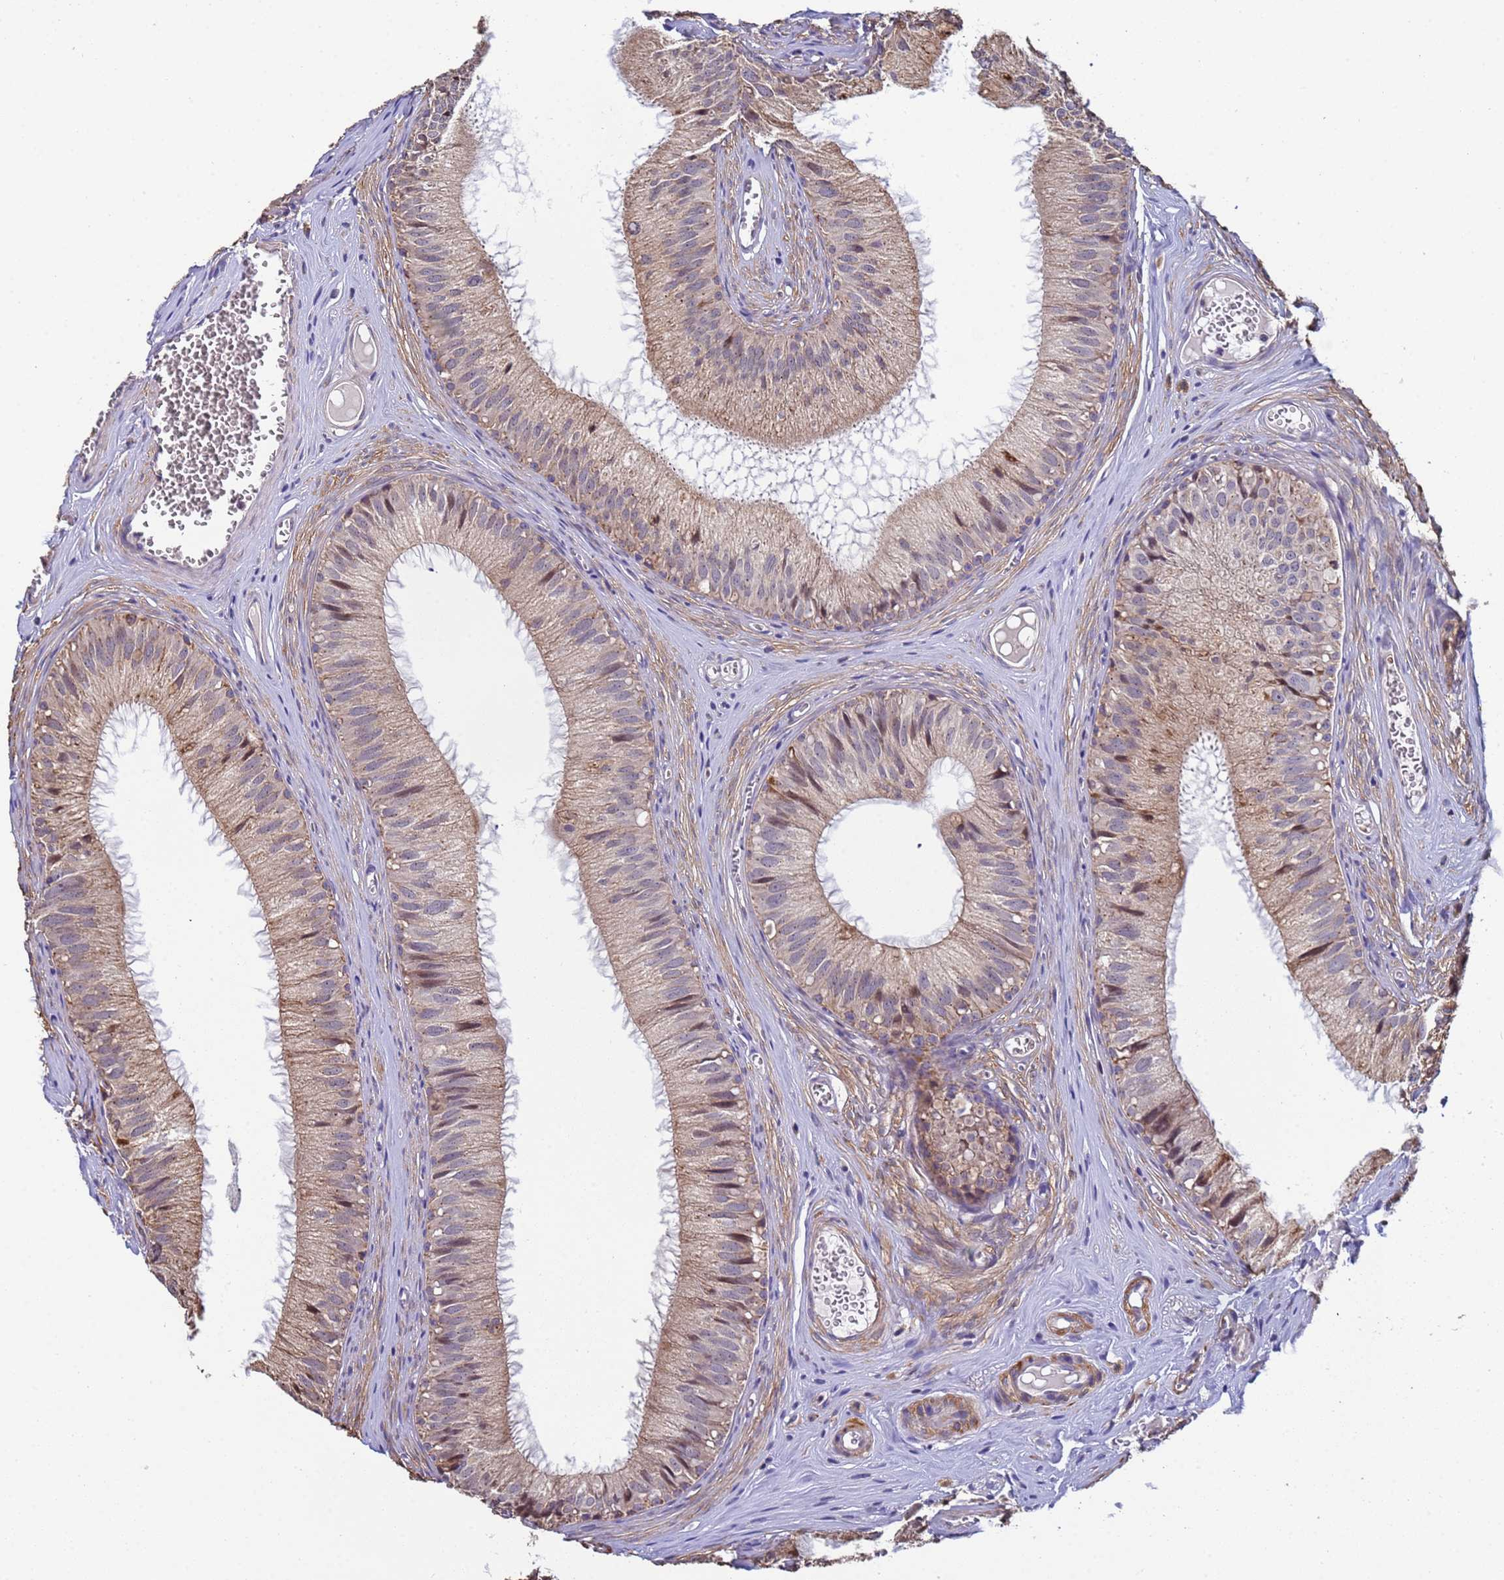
{"staining": {"intensity": "moderate", "quantity": "<25%", "location": "nuclear"}, "tissue": "epididymis", "cell_type": "Glandular cells", "image_type": "normal", "snomed": [{"axis": "morphology", "description": "Normal tissue, NOS"}, {"axis": "topography", "description": "Epididymis"}], "caption": "Moderate nuclear staining is identified in approximately <25% of glandular cells in normal epididymis. The staining was performed using DAB, with brown indicating positive protein expression. Nuclei are stained blue with hematoxylin.", "gene": "CLHC1", "patient": {"sex": "male", "age": 36}}